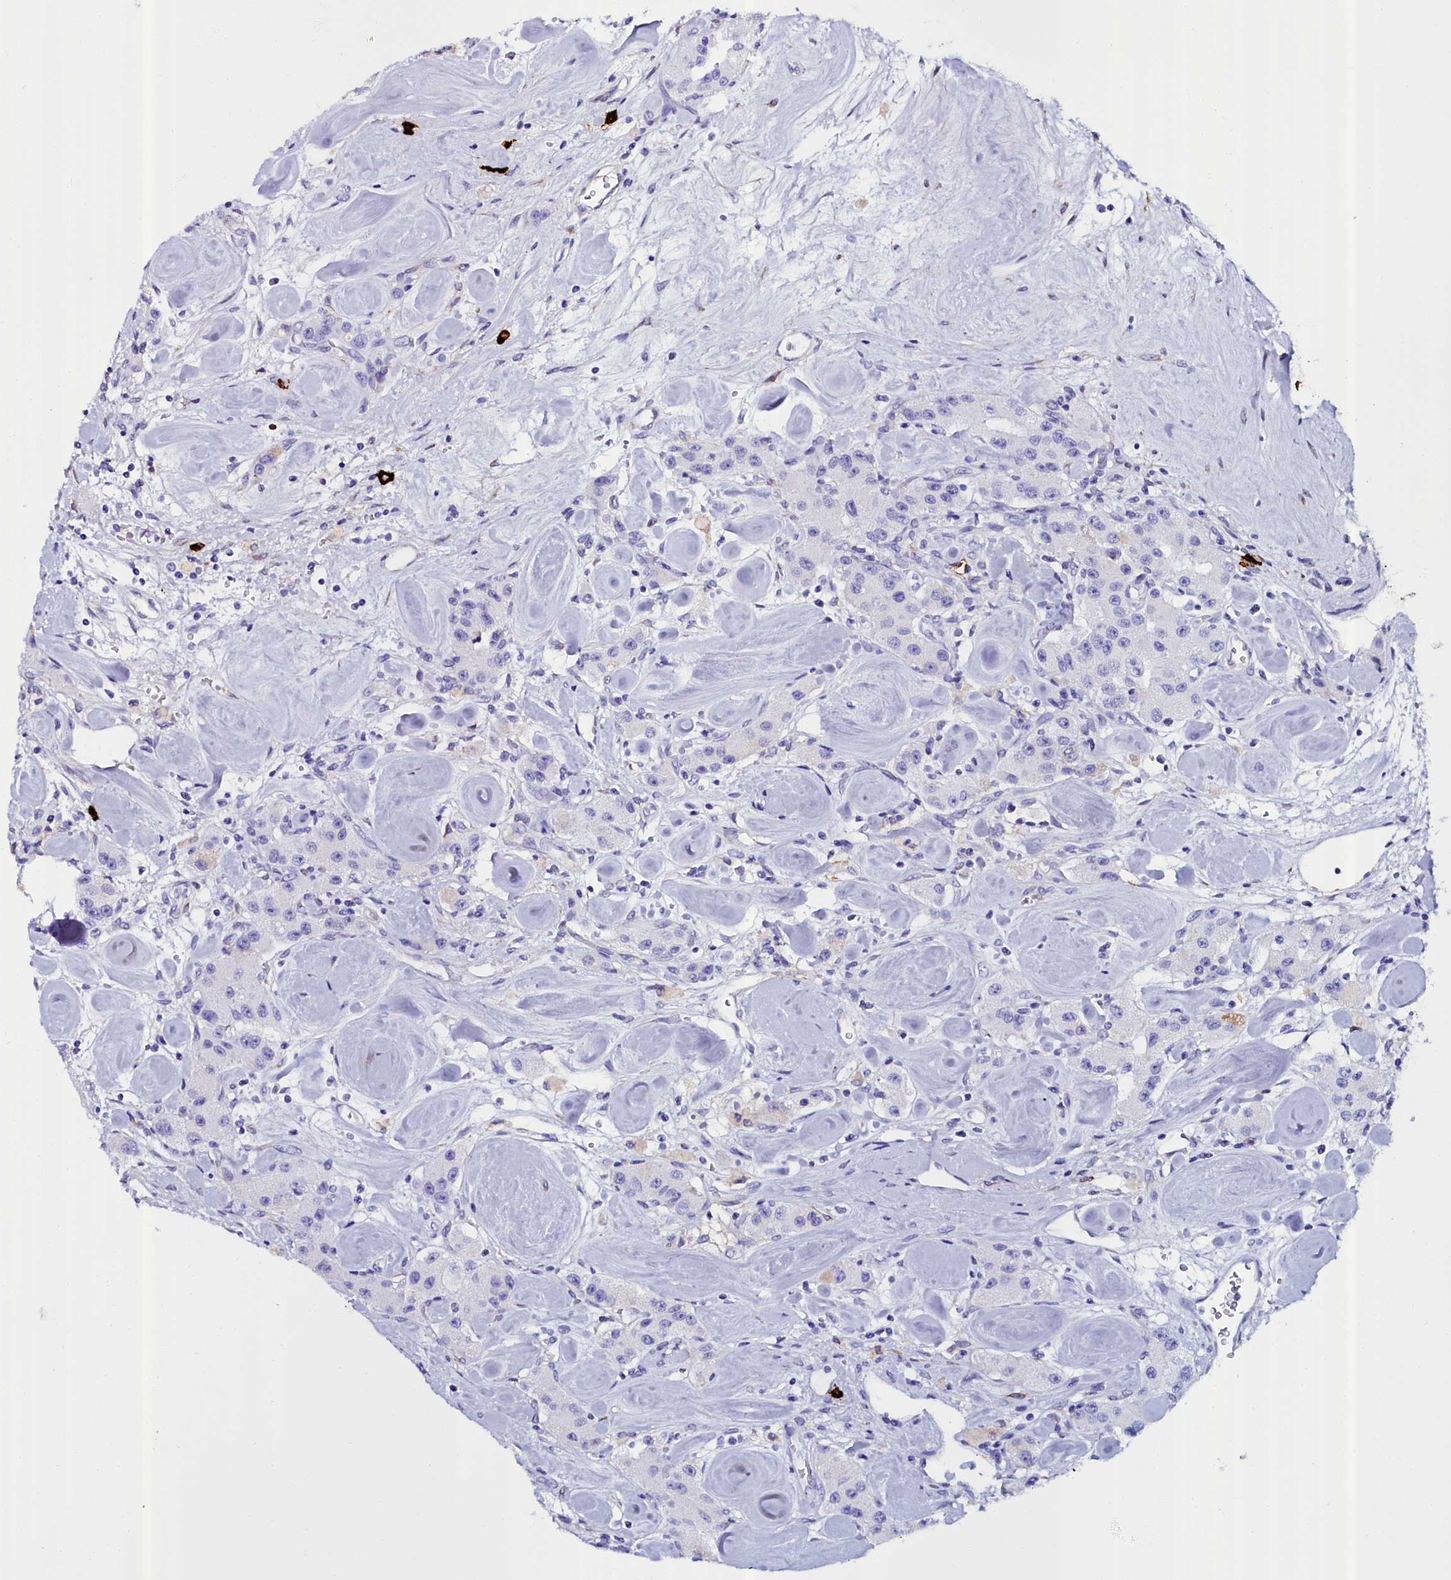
{"staining": {"intensity": "negative", "quantity": "none", "location": "none"}, "tissue": "carcinoid", "cell_type": "Tumor cells", "image_type": "cancer", "snomed": [{"axis": "morphology", "description": "Carcinoid, malignant, NOS"}, {"axis": "topography", "description": "Pancreas"}], "caption": "A high-resolution image shows immunohistochemistry (IHC) staining of malignant carcinoid, which demonstrates no significant expression in tumor cells.", "gene": "TXNDC5", "patient": {"sex": "male", "age": 41}}